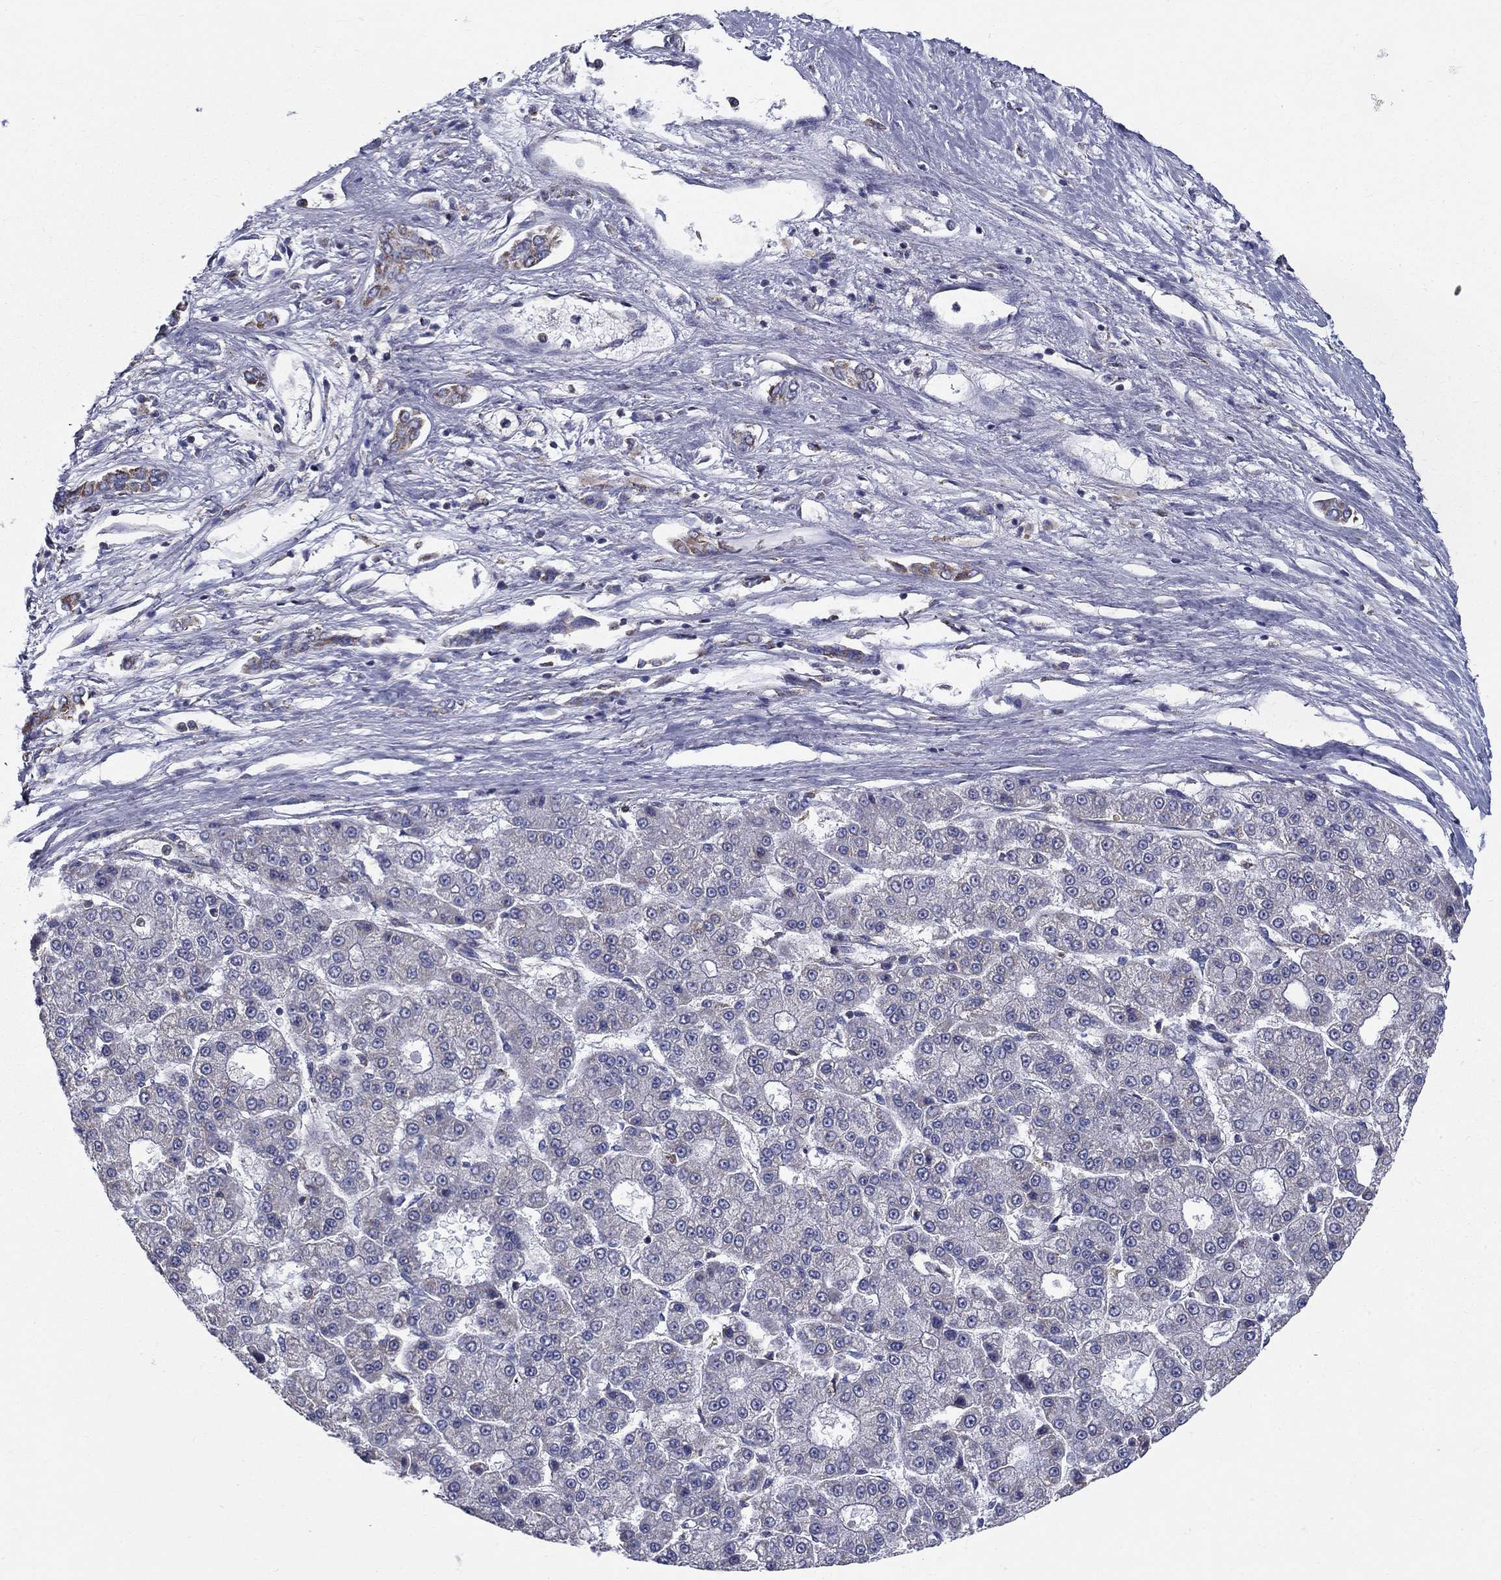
{"staining": {"intensity": "negative", "quantity": "none", "location": "none"}, "tissue": "liver cancer", "cell_type": "Tumor cells", "image_type": "cancer", "snomed": [{"axis": "morphology", "description": "Carcinoma, Hepatocellular, NOS"}, {"axis": "topography", "description": "Liver"}], "caption": "This photomicrograph is of liver cancer stained with immunohistochemistry (IHC) to label a protein in brown with the nuclei are counter-stained blue. There is no positivity in tumor cells.", "gene": "NME5", "patient": {"sex": "male", "age": 70}}